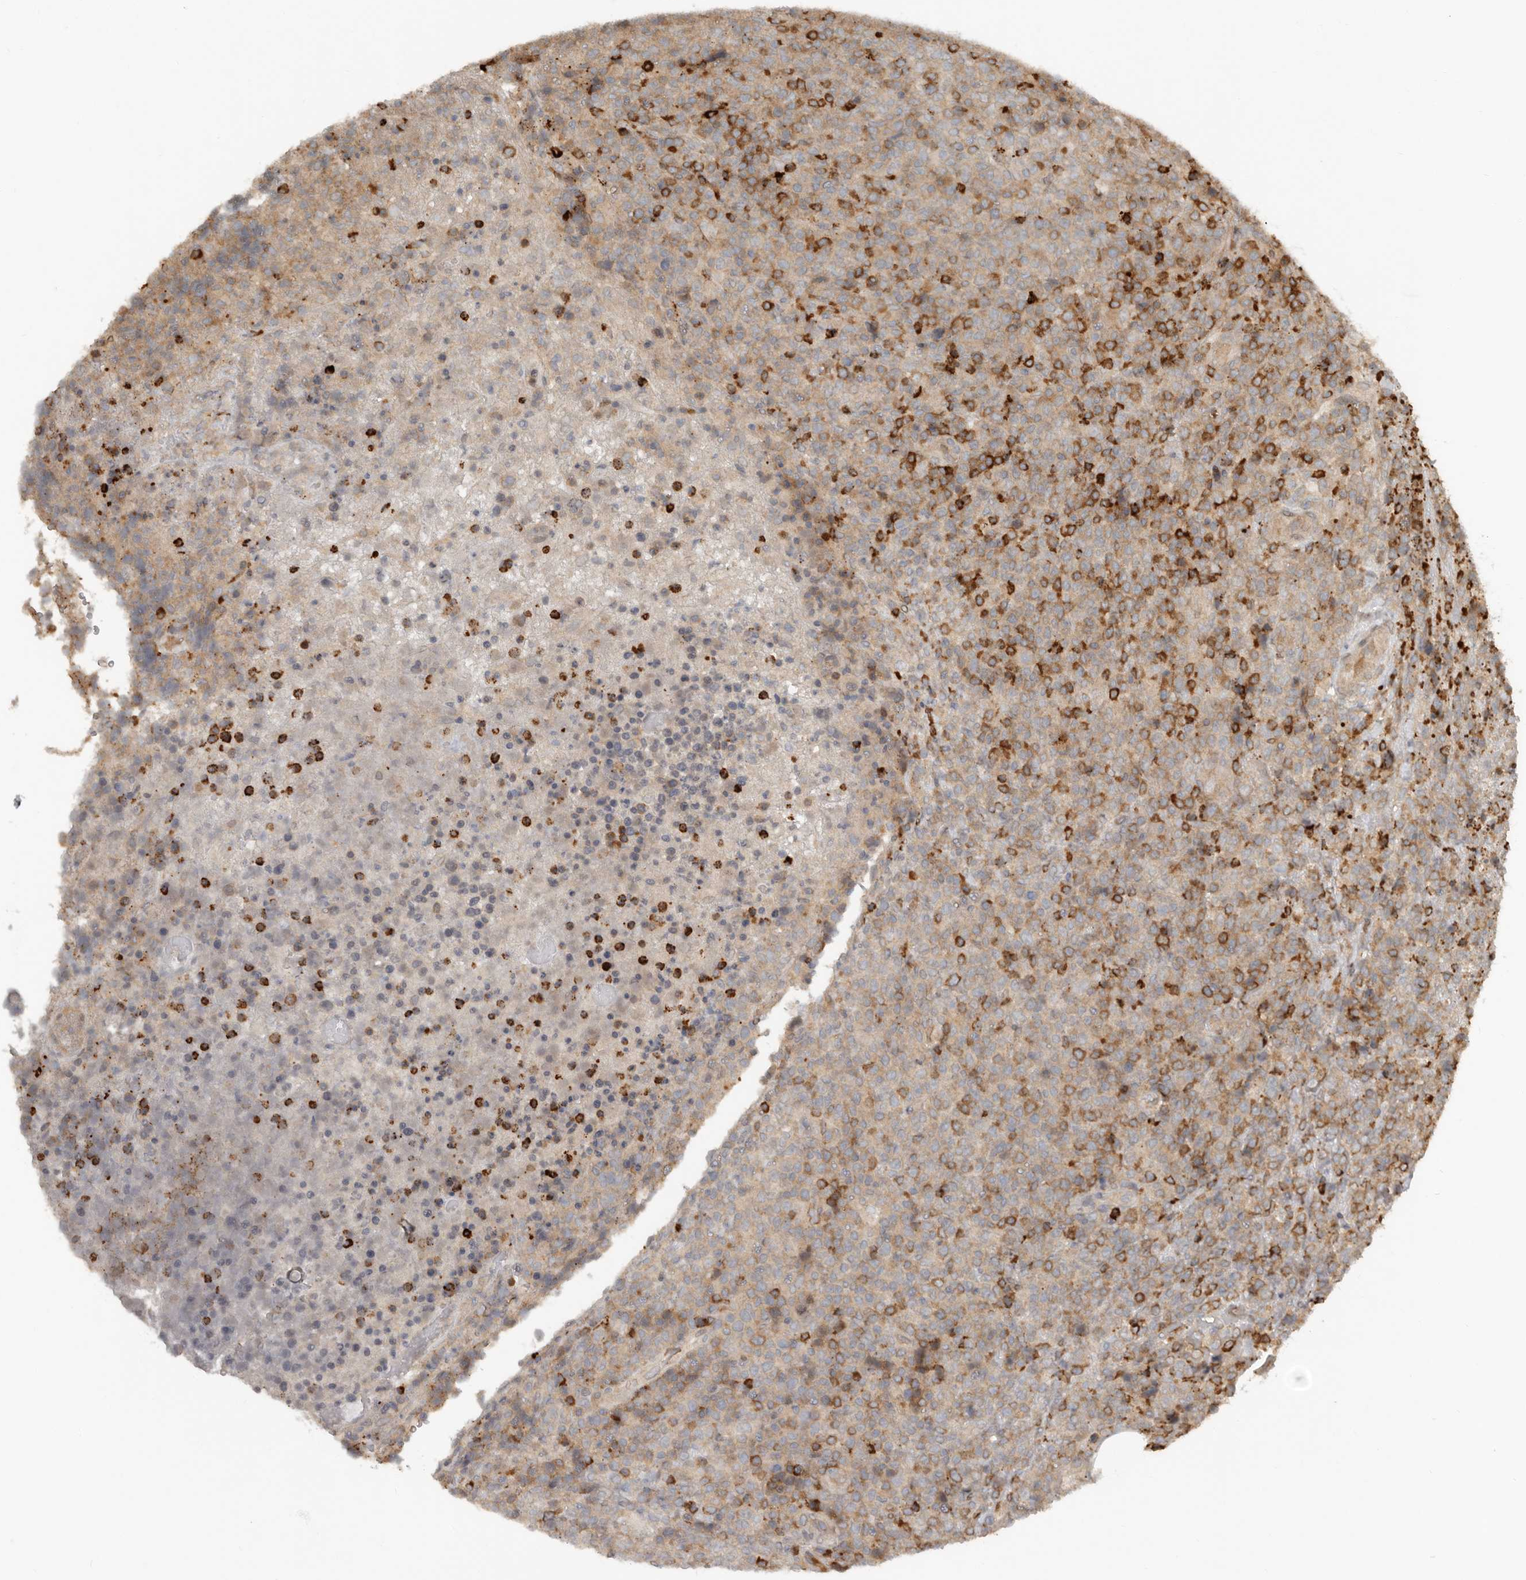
{"staining": {"intensity": "moderate", "quantity": "<25%", "location": "cytoplasmic/membranous"}, "tissue": "lymphoma", "cell_type": "Tumor cells", "image_type": "cancer", "snomed": [{"axis": "morphology", "description": "Malignant lymphoma, non-Hodgkin's type, High grade"}, {"axis": "topography", "description": "Lymph node"}], "caption": "A high-resolution image shows IHC staining of malignant lymphoma, non-Hodgkin's type (high-grade), which shows moderate cytoplasmic/membranous staining in about <25% of tumor cells.", "gene": "TEAD3", "patient": {"sex": "male", "age": 13}}